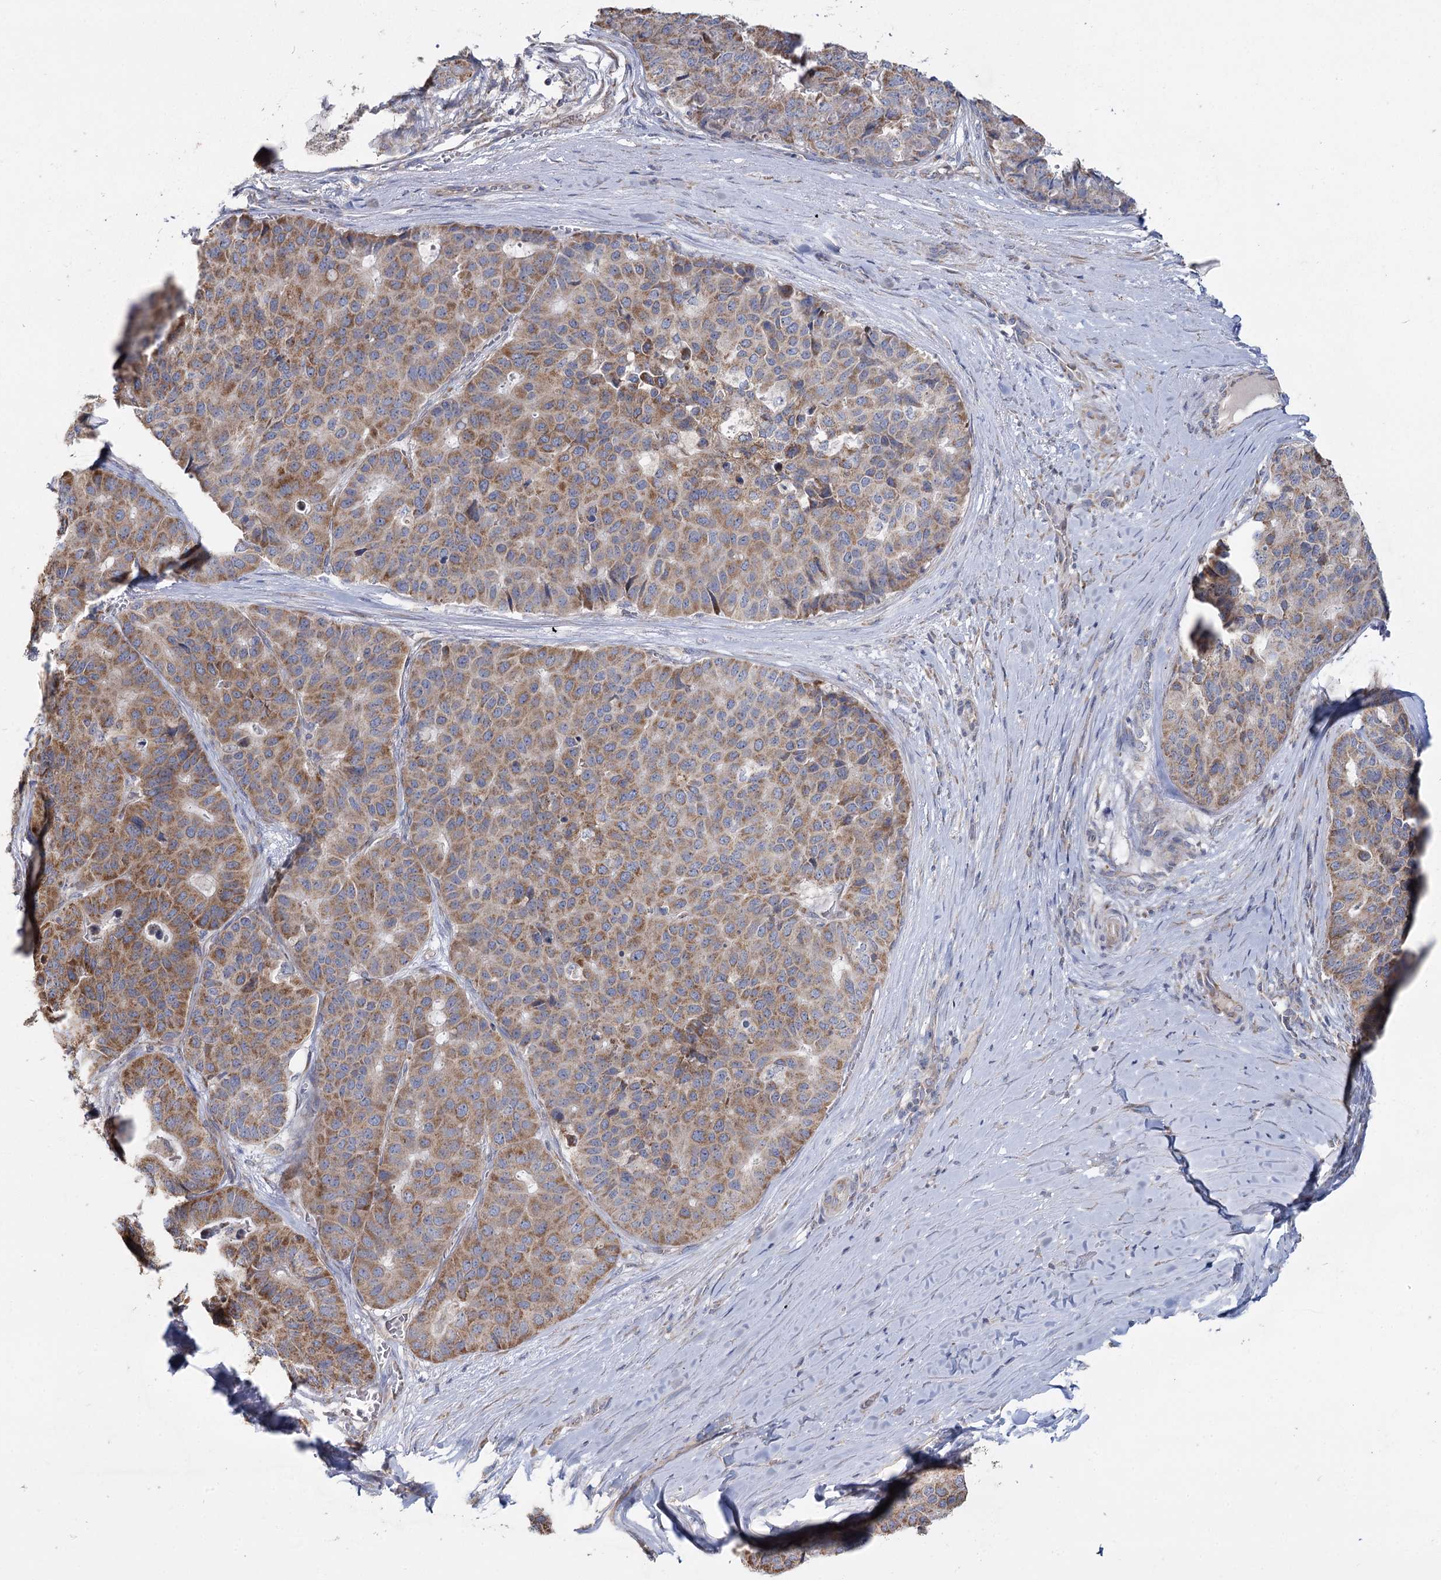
{"staining": {"intensity": "moderate", "quantity": ">75%", "location": "cytoplasmic/membranous"}, "tissue": "pancreatic cancer", "cell_type": "Tumor cells", "image_type": "cancer", "snomed": [{"axis": "morphology", "description": "Adenocarcinoma, NOS"}, {"axis": "topography", "description": "Pancreas"}], "caption": "A photomicrograph of human adenocarcinoma (pancreatic) stained for a protein exhibits moderate cytoplasmic/membranous brown staining in tumor cells.", "gene": "ACOX2", "patient": {"sex": "male", "age": 50}}